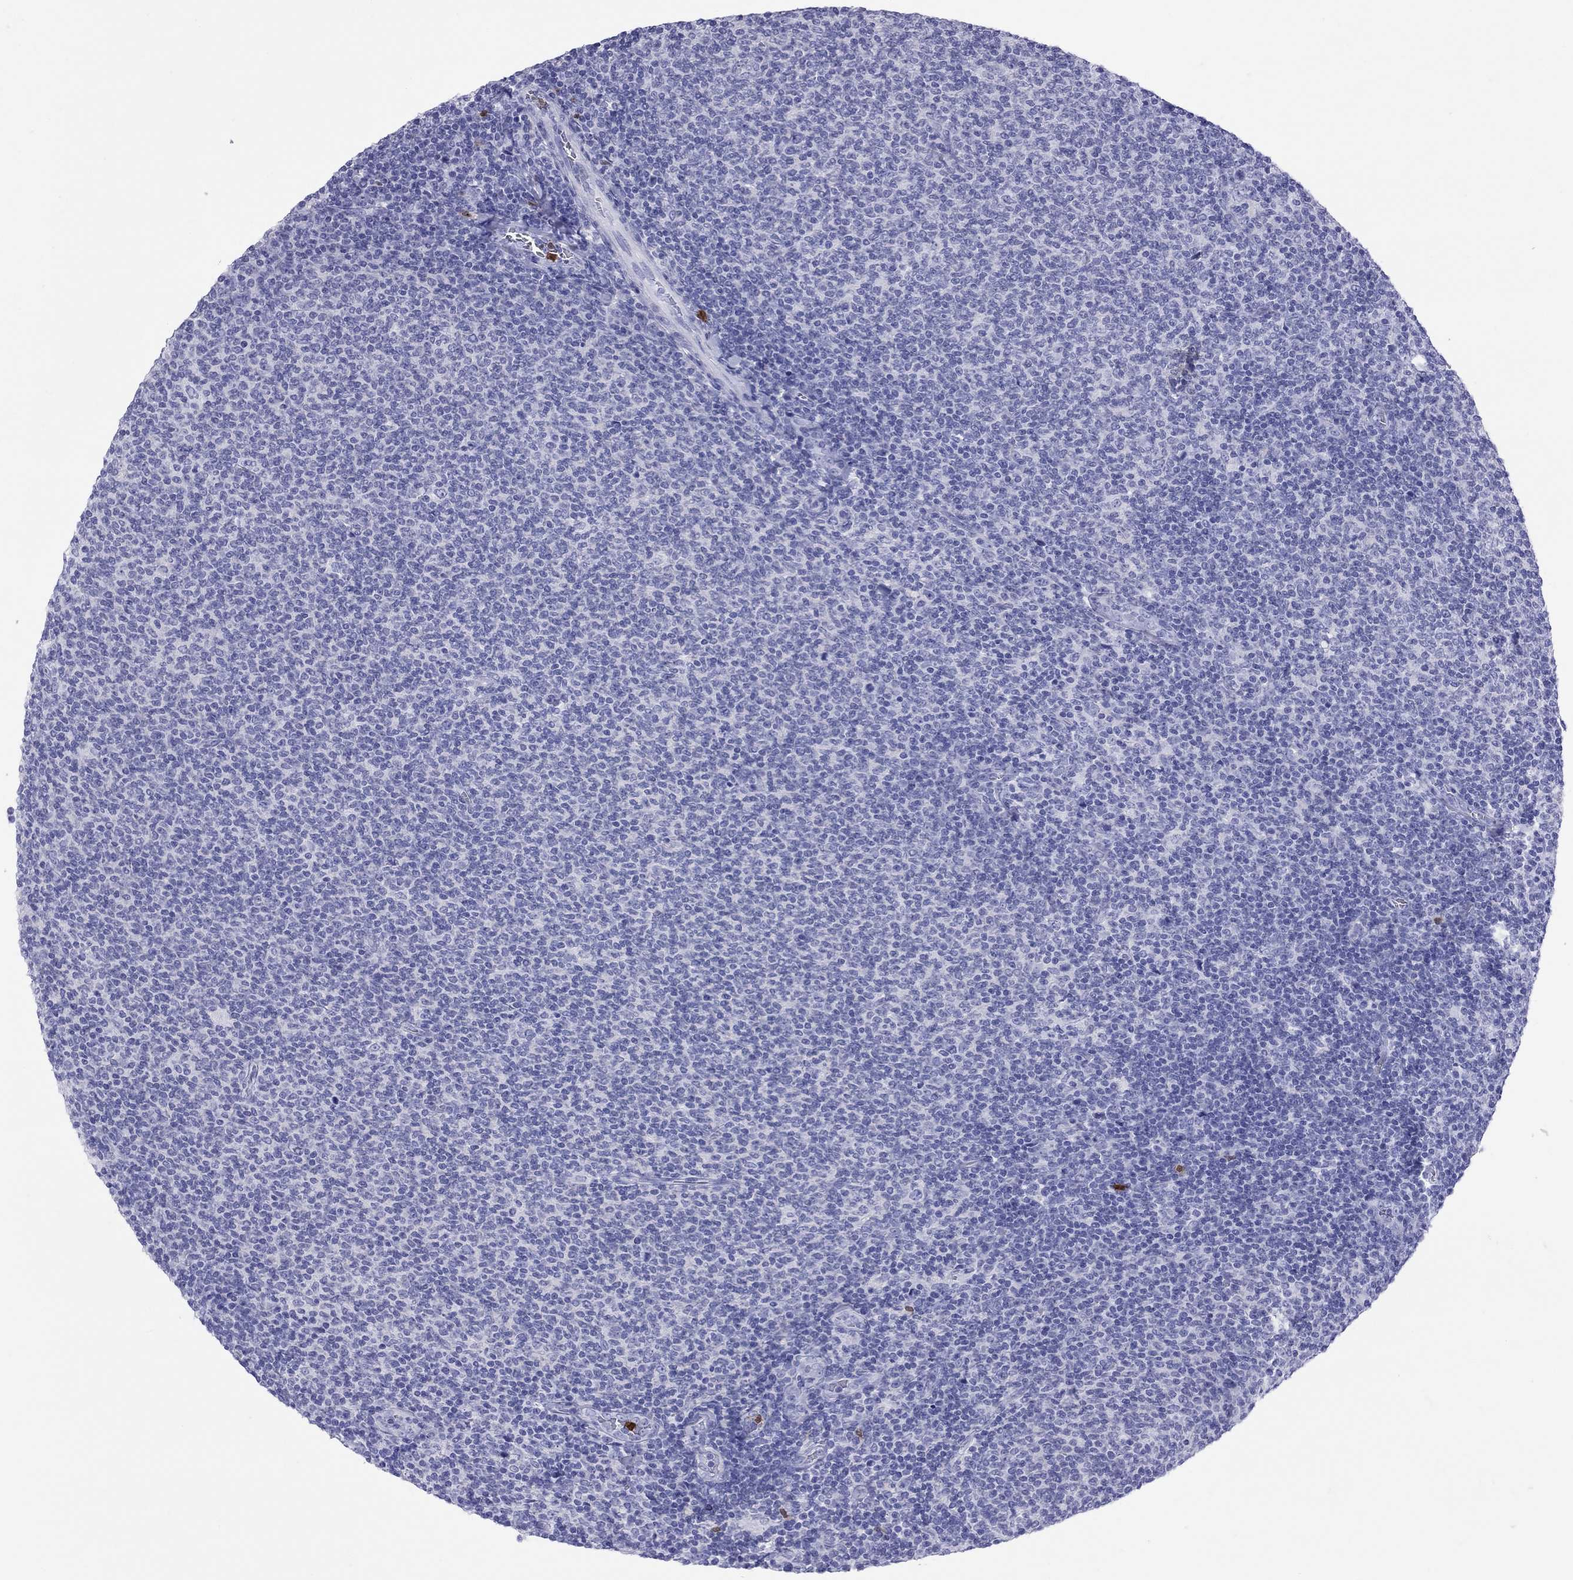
{"staining": {"intensity": "negative", "quantity": "none", "location": "none"}, "tissue": "lymphoma", "cell_type": "Tumor cells", "image_type": "cancer", "snomed": [{"axis": "morphology", "description": "Malignant lymphoma, non-Hodgkin's type, Low grade"}, {"axis": "topography", "description": "Lymph node"}], "caption": "Tumor cells are negative for brown protein staining in lymphoma. (DAB IHC visualized using brightfield microscopy, high magnification).", "gene": "SLAMF1", "patient": {"sex": "male", "age": 52}}